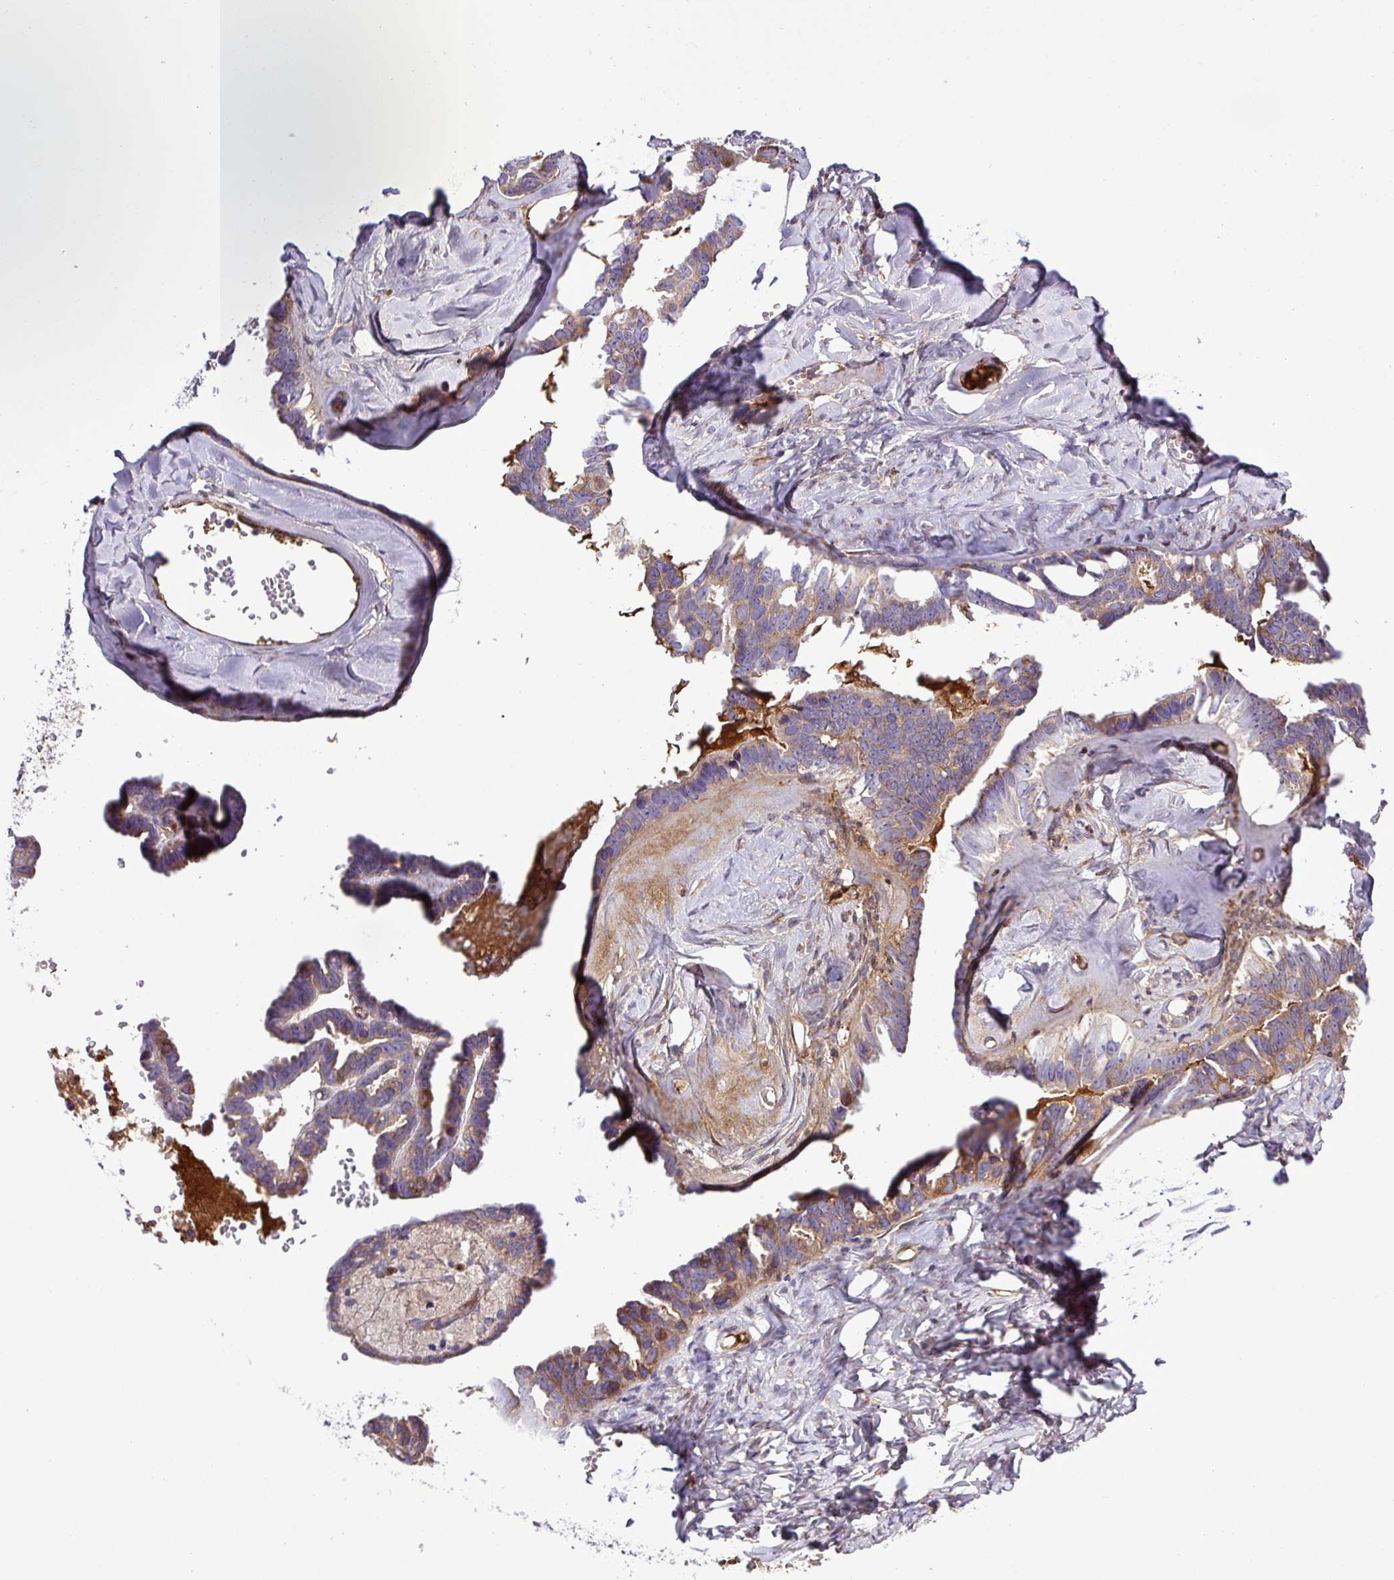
{"staining": {"intensity": "moderate", "quantity": ">75%", "location": "cytoplasmic/membranous"}, "tissue": "ovarian cancer", "cell_type": "Tumor cells", "image_type": "cancer", "snomed": [{"axis": "morphology", "description": "Cystadenocarcinoma, serous, NOS"}, {"axis": "topography", "description": "Ovary"}], "caption": "The histopathology image demonstrates a brown stain indicating the presence of a protein in the cytoplasmic/membranous of tumor cells in ovarian serous cystadenocarcinoma.", "gene": "CWH43", "patient": {"sex": "female", "age": 69}}